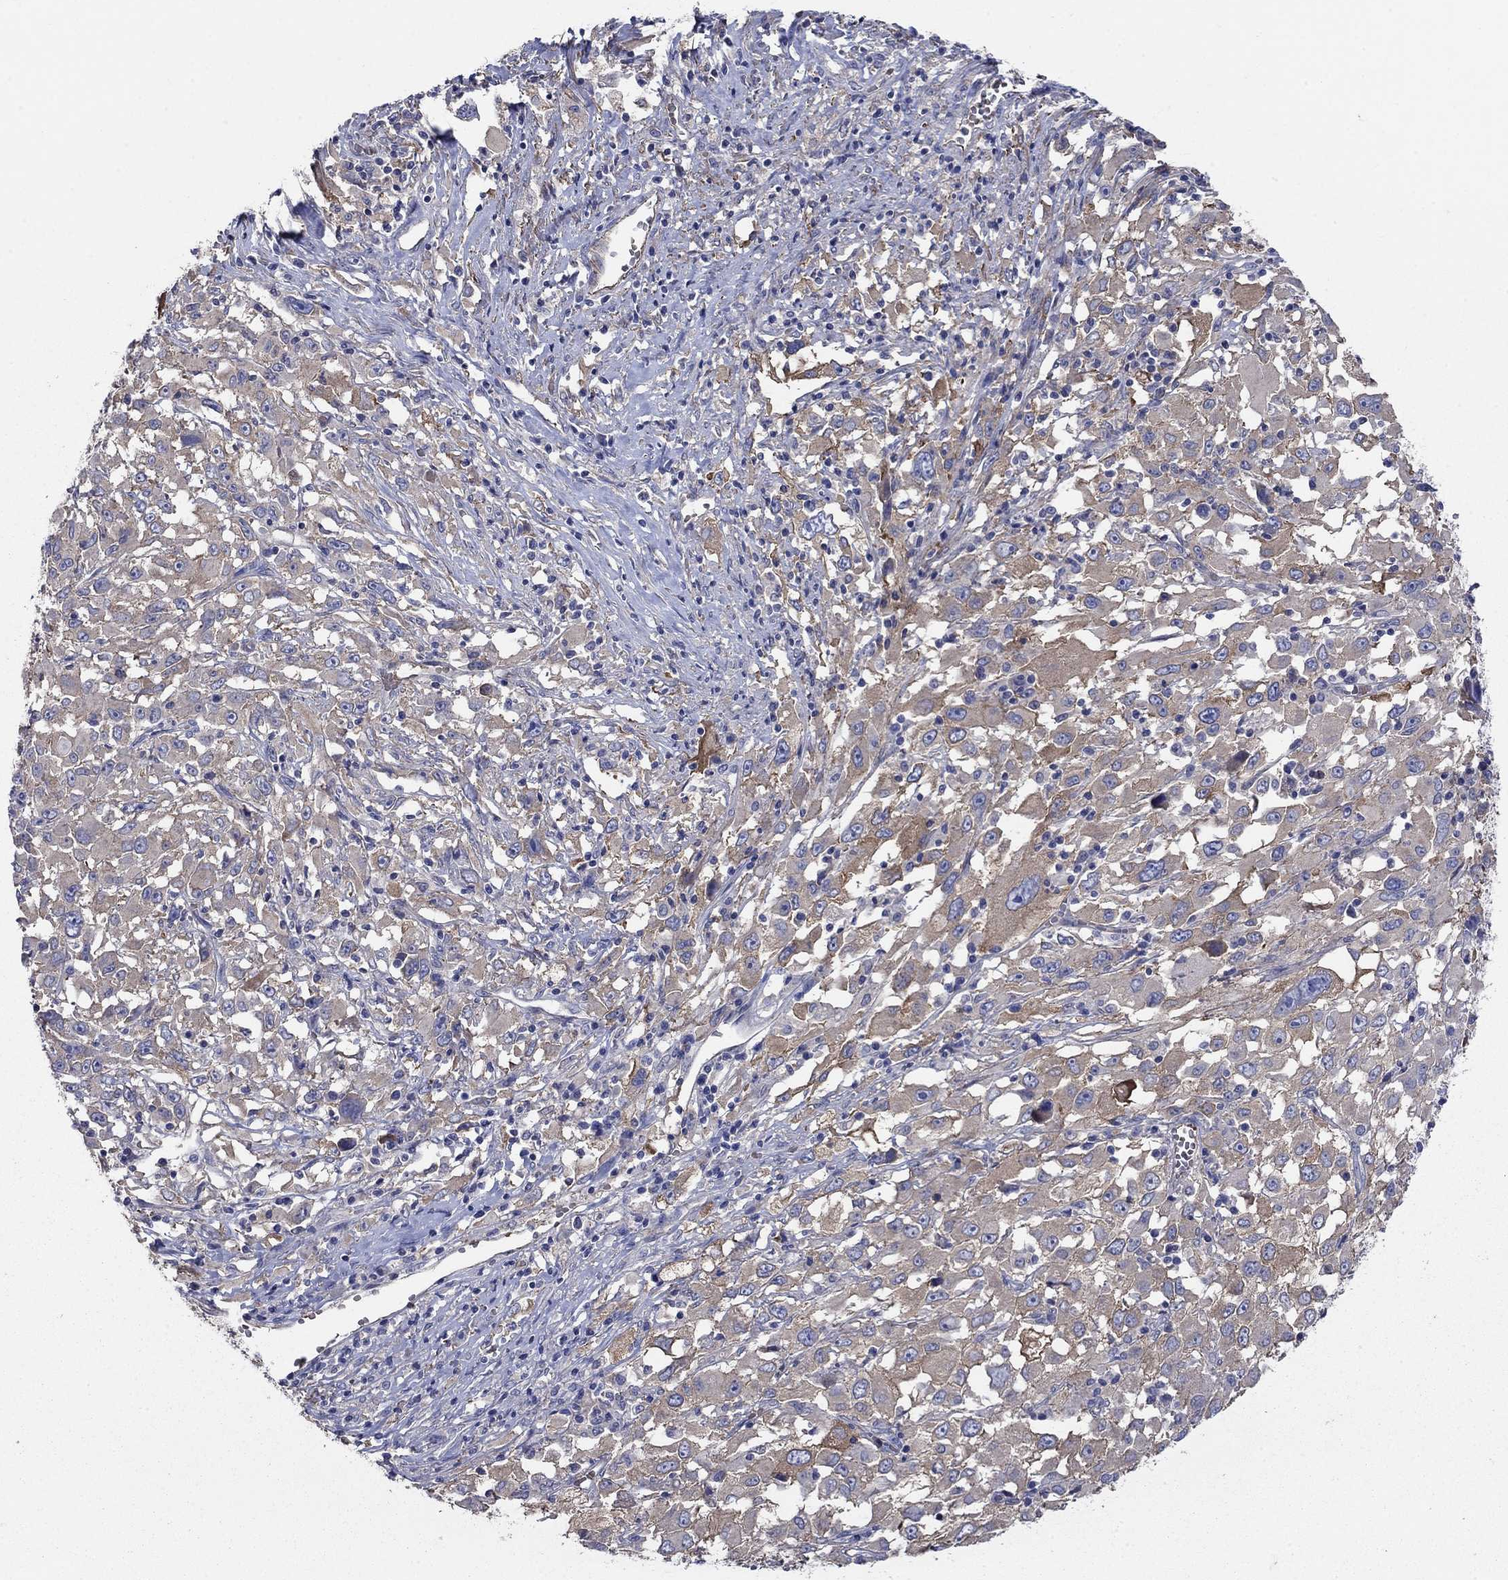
{"staining": {"intensity": "weak", "quantity": "25%-75%", "location": "cytoplasmic/membranous"}, "tissue": "melanoma", "cell_type": "Tumor cells", "image_type": "cancer", "snomed": [{"axis": "morphology", "description": "Malignant melanoma, Metastatic site"}, {"axis": "topography", "description": "Soft tissue"}], "caption": "Protein expression by immunohistochemistry (IHC) shows weak cytoplasmic/membranous staining in approximately 25%-75% of tumor cells in melanoma.", "gene": "FLNC", "patient": {"sex": "male", "age": 50}}